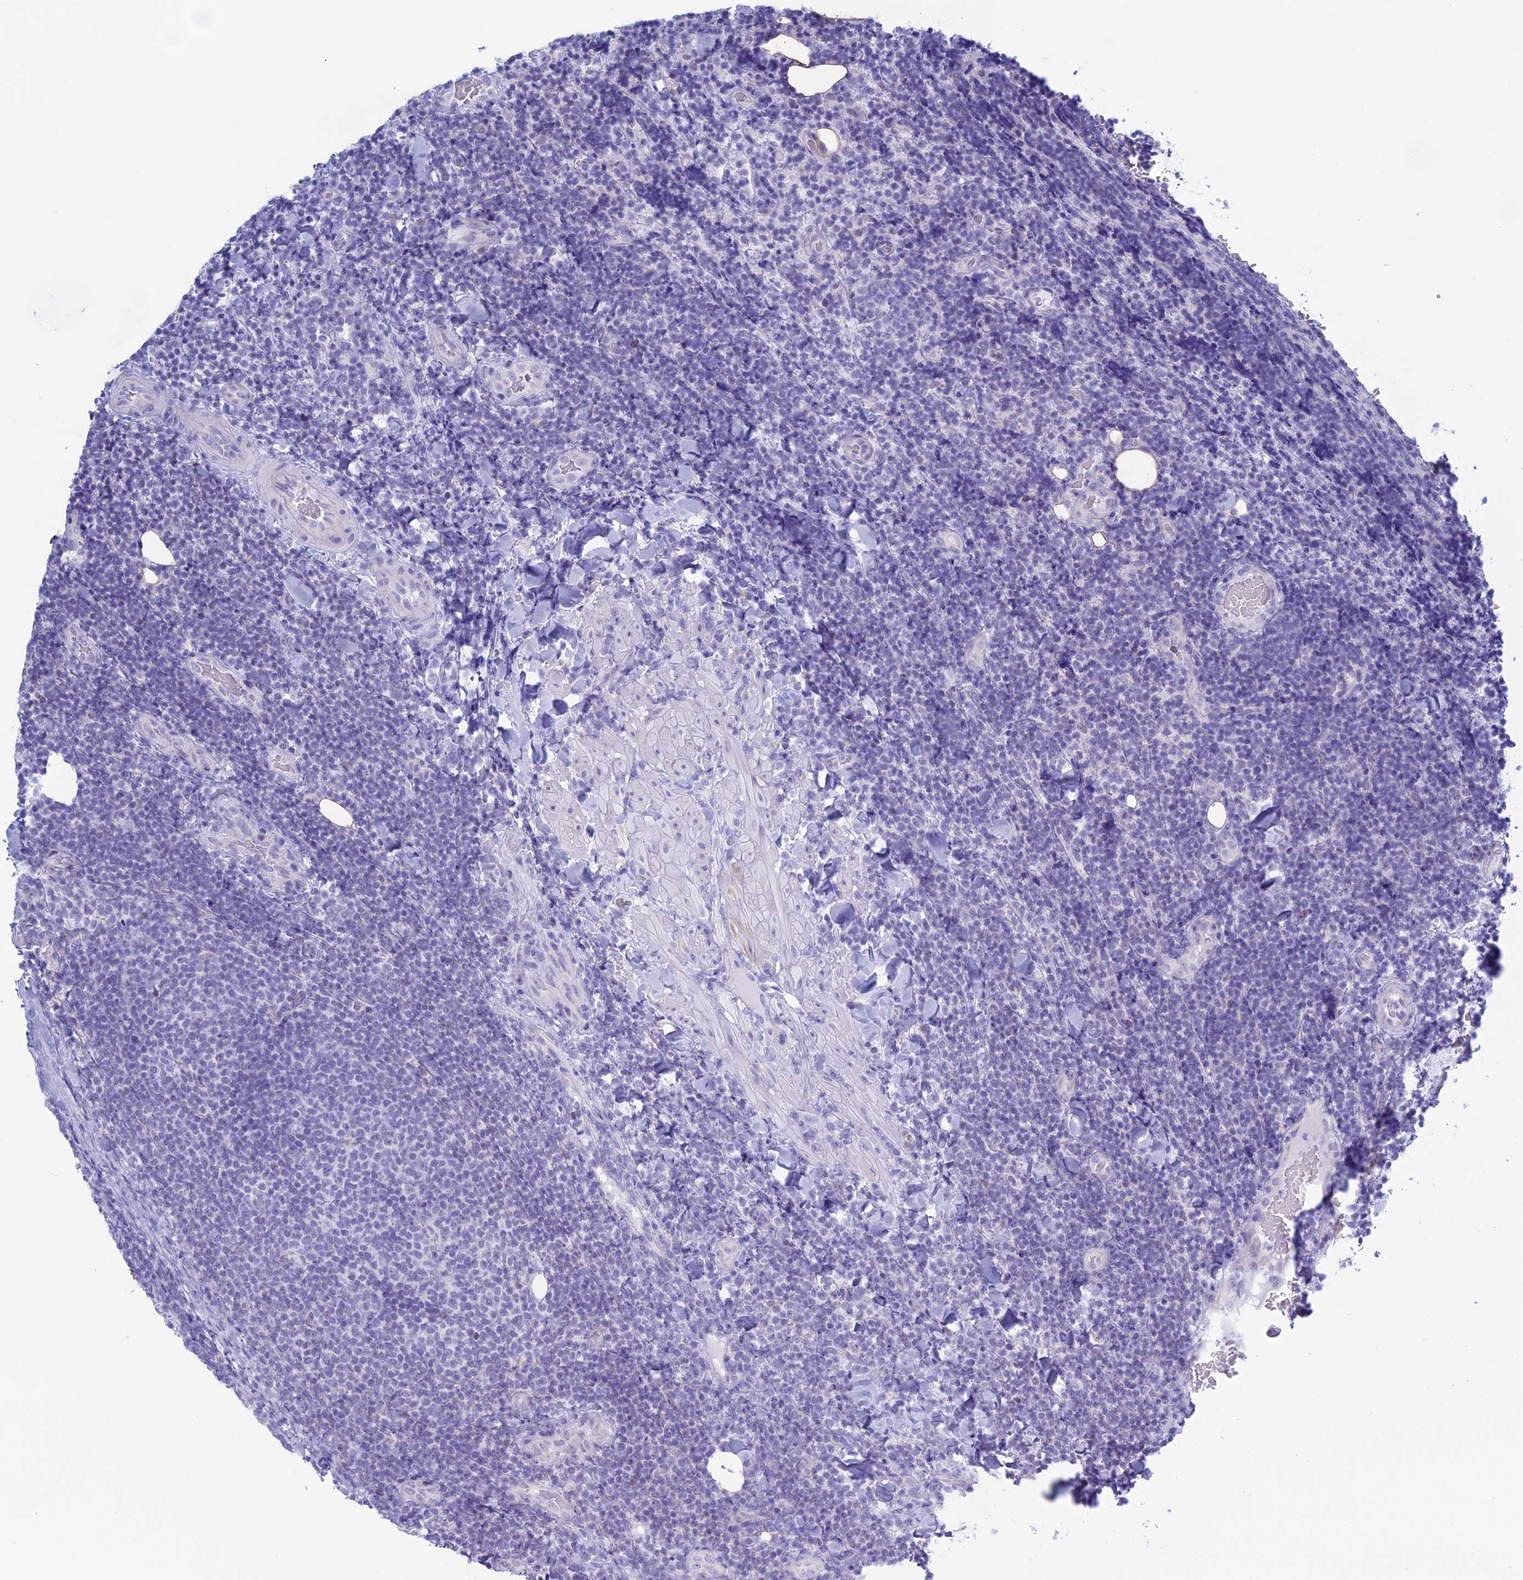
{"staining": {"intensity": "negative", "quantity": "none", "location": "none"}, "tissue": "lymphoma", "cell_type": "Tumor cells", "image_type": "cancer", "snomed": [{"axis": "morphology", "description": "Malignant lymphoma, non-Hodgkin's type, Low grade"}, {"axis": "topography", "description": "Lymph node"}], "caption": "DAB (3,3'-diaminobenzidine) immunohistochemical staining of human malignant lymphoma, non-Hodgkin's type (low-grade) shows no significant positivity in tumor cells.", "gene": "LHFPL2", "patient": {"sex": "male", "age": 66}}